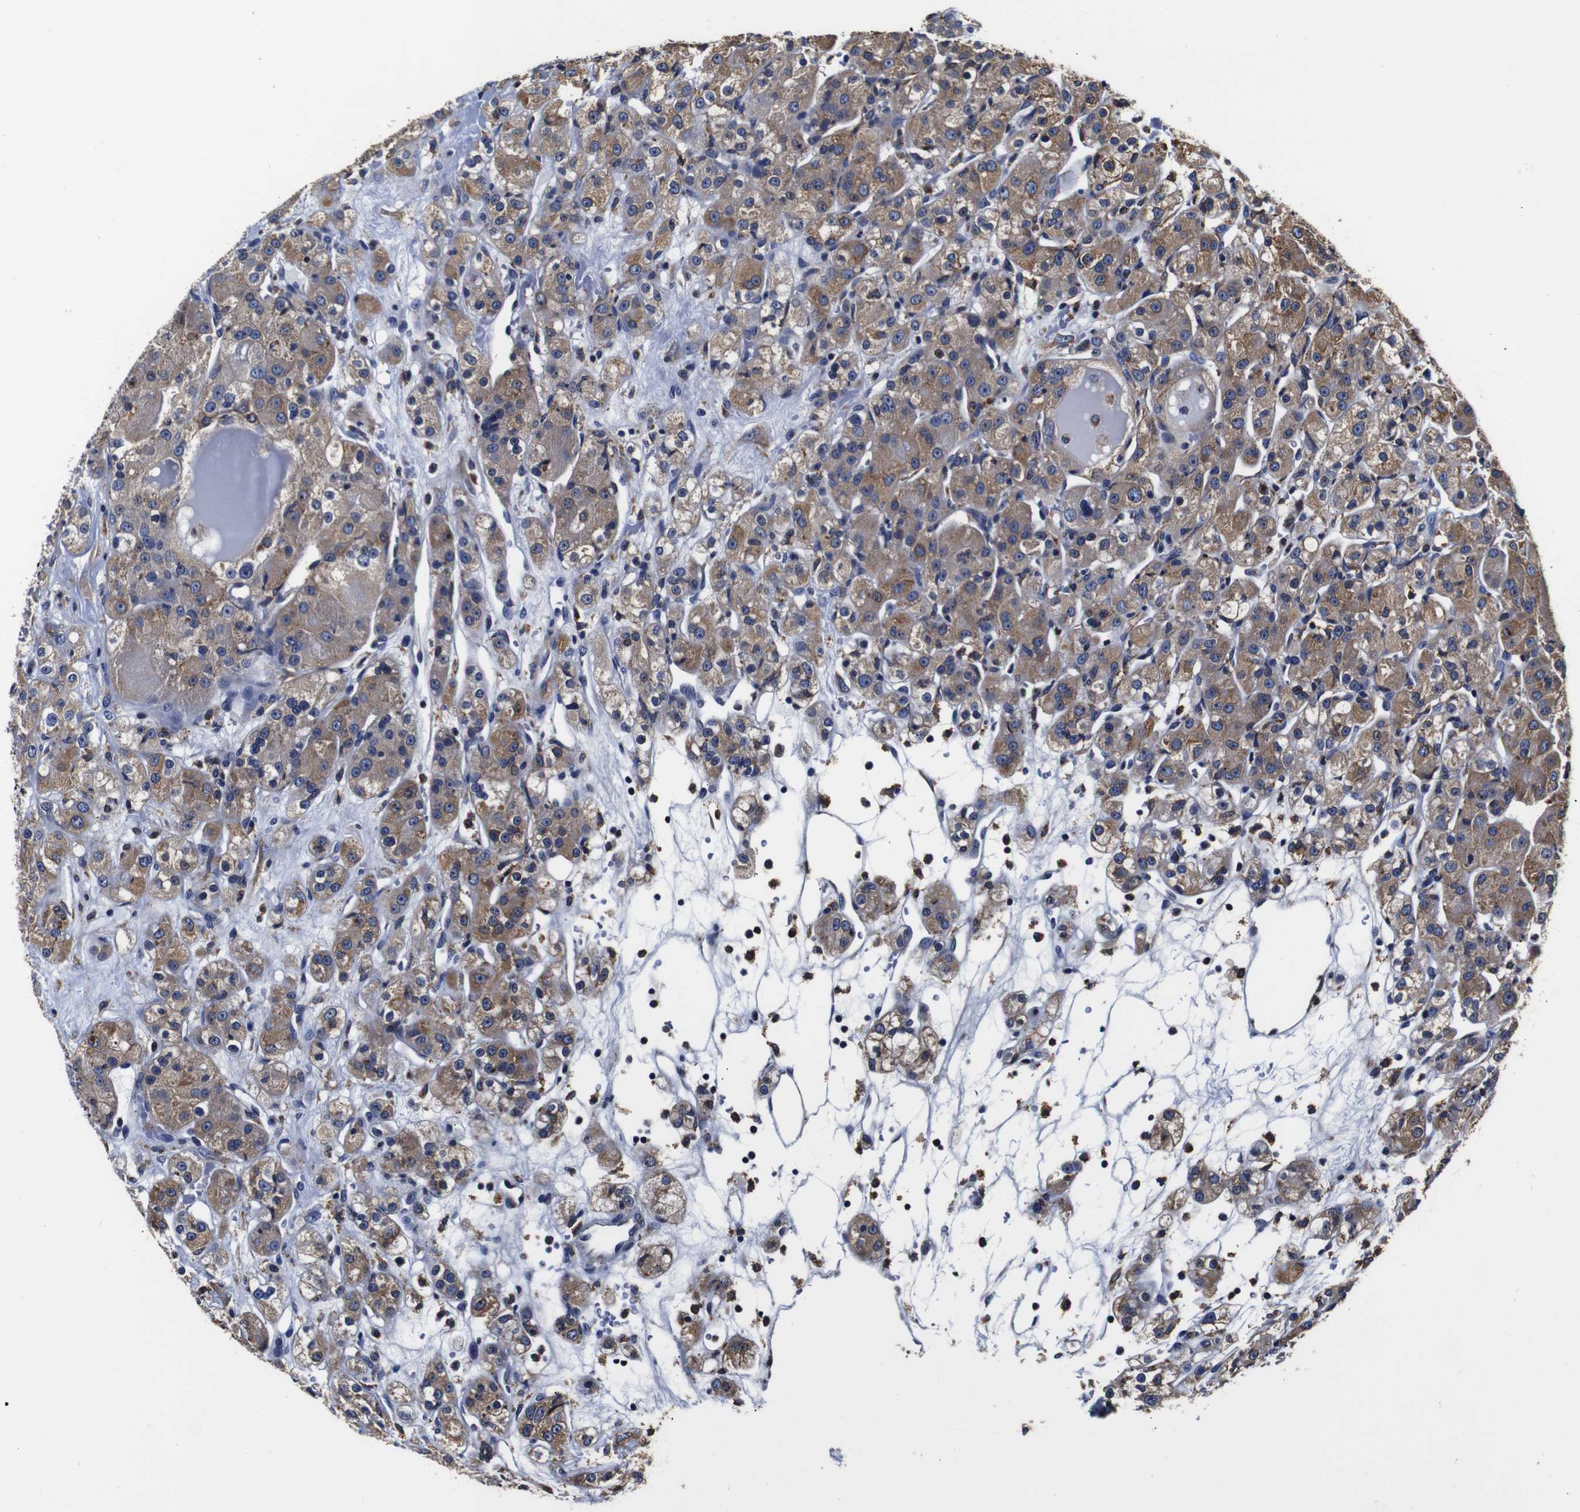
{"staining": {"intensity": "moderate", "quantity": ">75%", "location": "cytoplasmic/membranous"}, "tissue": "renal cancer", "cell_type": "Tumor cells", "image_type": "cancer", "snomed": [{"axis": "morphology", "description": "Normal tissue, NOS"}, {"axis": "morphology", "description": "Adenocarcinoma, NOS"}, {"axis": "topography", "description": "Kidney"}], "caption": "Adenocarcinoma (renal) stained for a protein shows moderate cytoplasmic/membranous positivity in tumor cells.", "gene": "PPIB", "patient": {"sex": "male", "age": 61}}